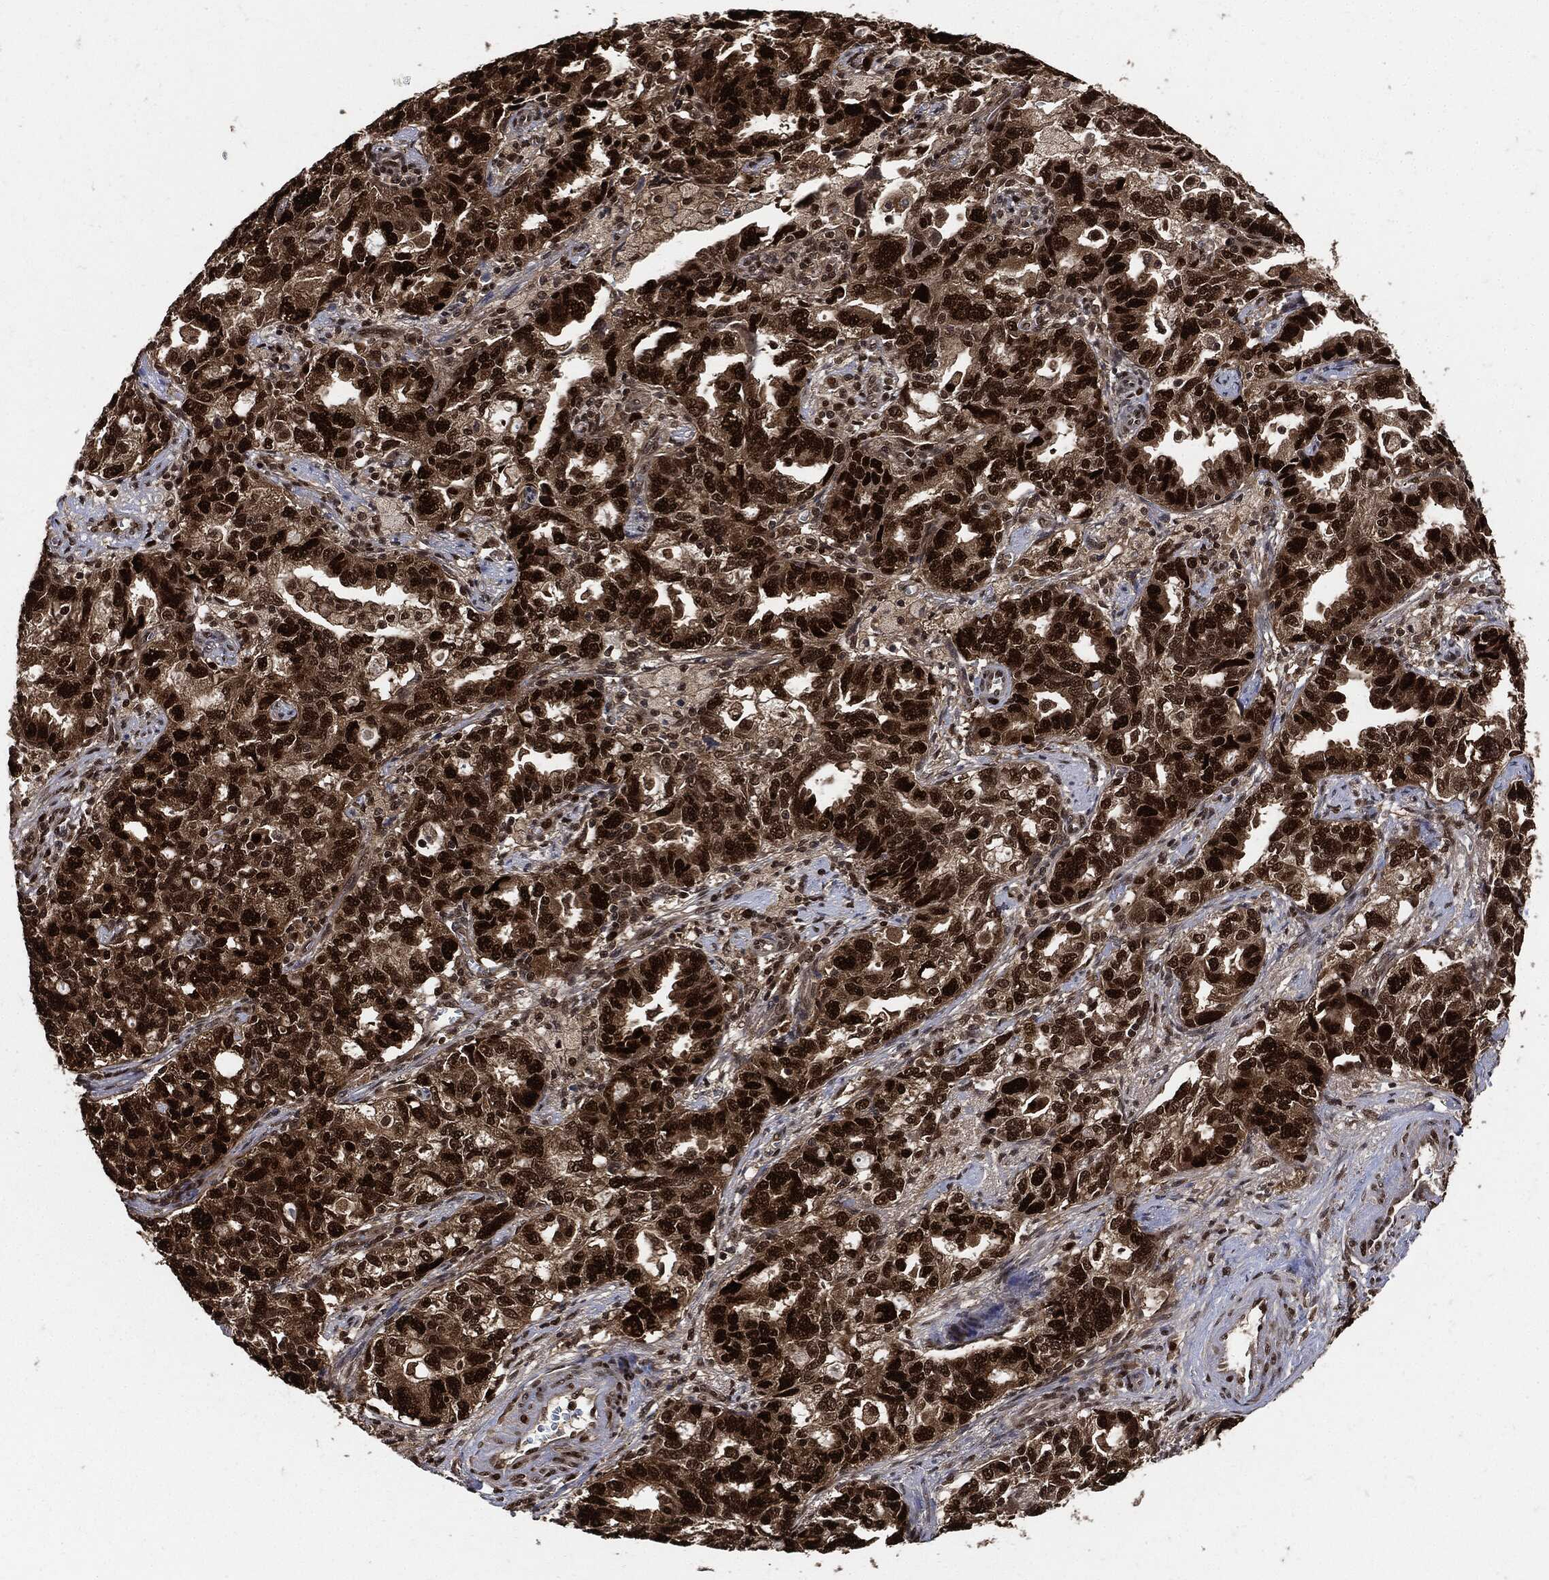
{"staining": {"intensity": "strong", "quantity": ">75%", "location": "nuclear"}, "tissue": "ovarian cancer", "cell_type": "Tumor cells", "image_type": "cancer", "snomed": [{"axis": "morphology", "description": "Cystadenocarcinoma, serous, NOS"}, {"axis": "topography", "description": "Ovary"}], "caption": "A photomicrograph of human ovarian cancer (serous cystadenocarcinoma) stained for a protein shows strong nuclear brown staining in tumor cells. (DAB IHC, brown staining for protein, blue staining for nuclei).", "gene": "PCNA", "patient": {"sex": "female", "age": 51}}